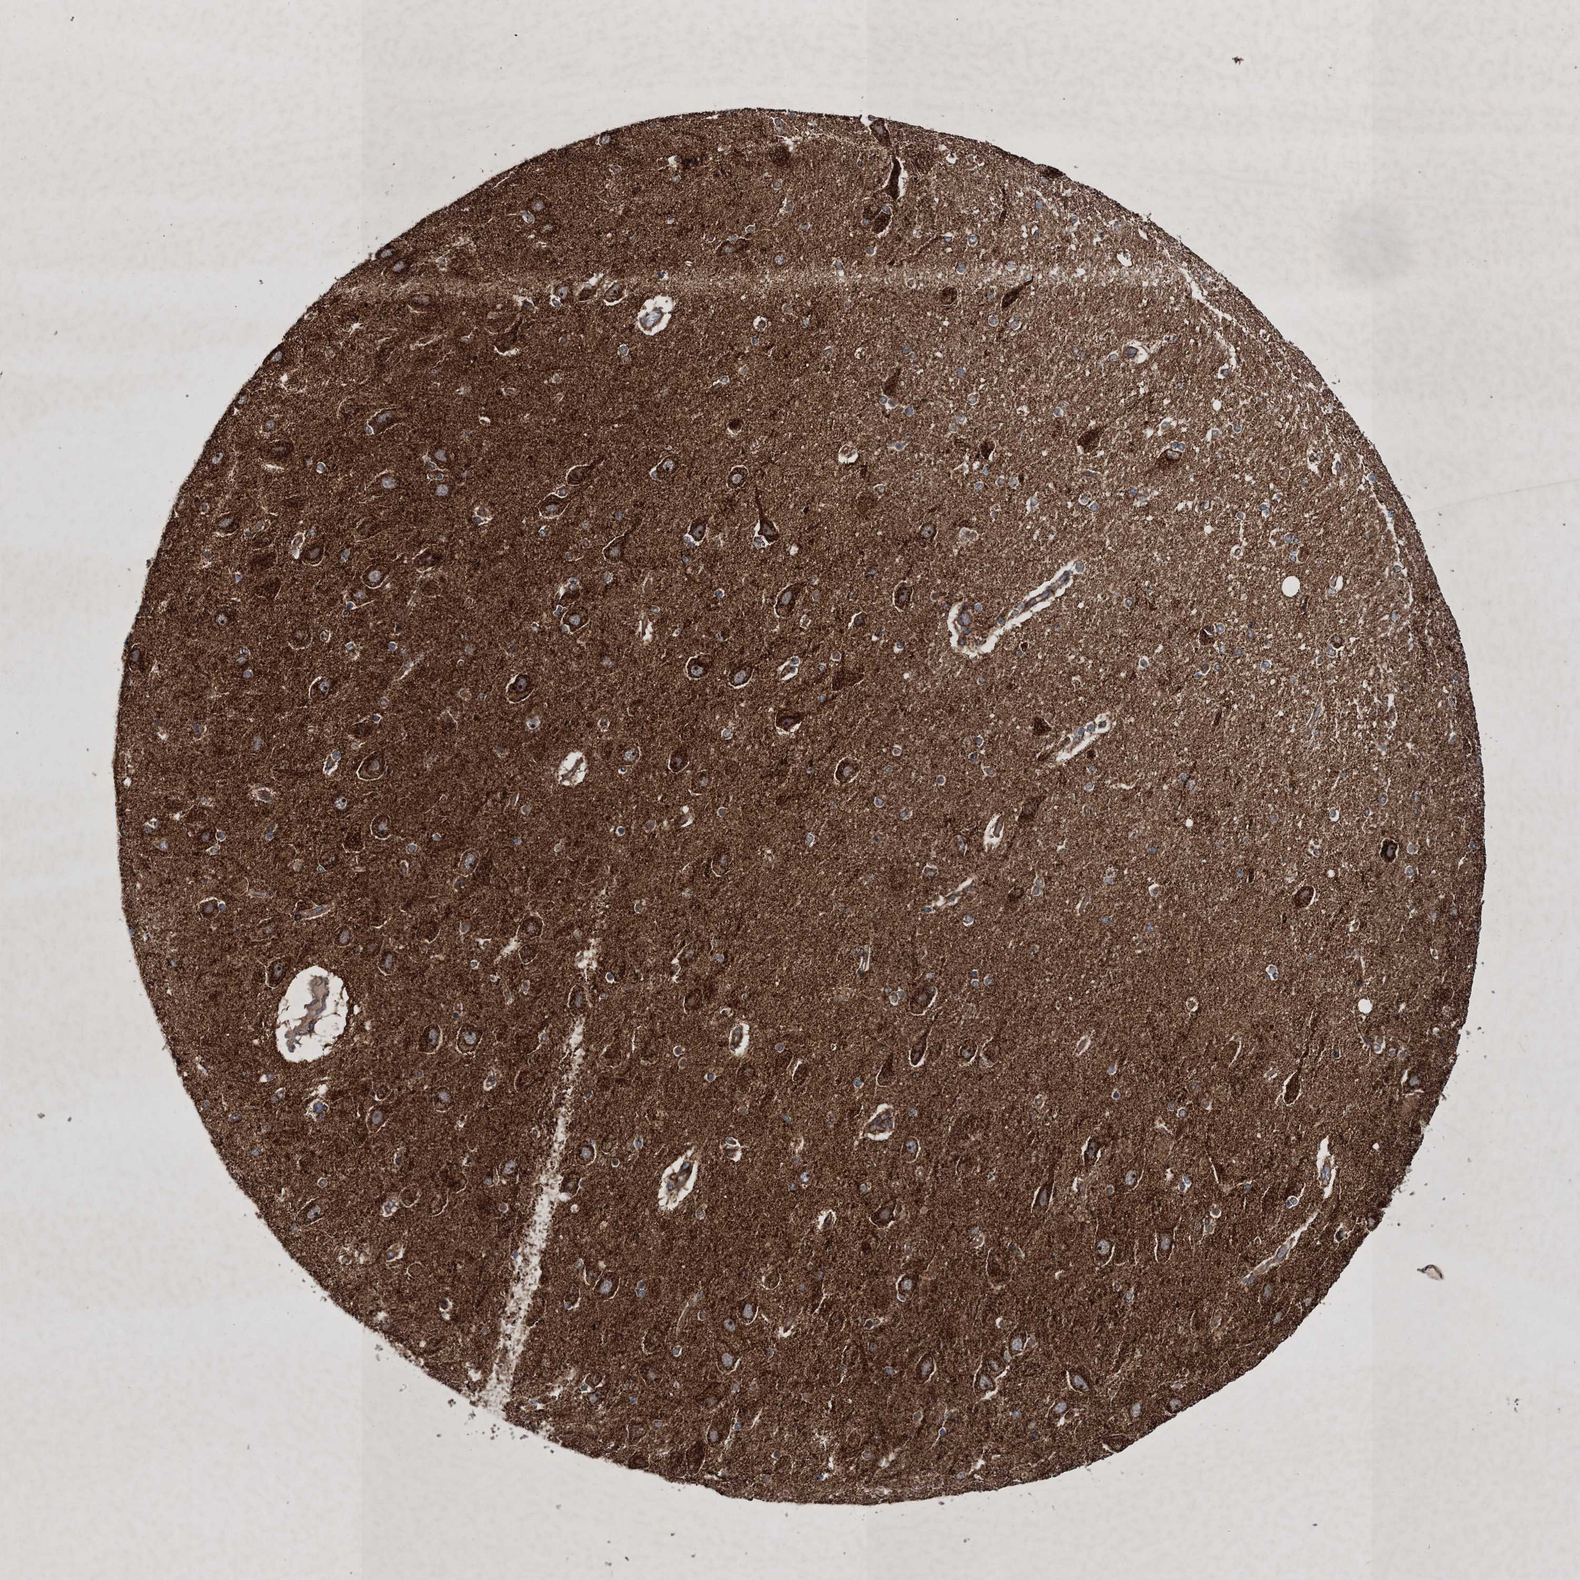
{"staining": {"intensity": "weak", "quantity": "<25%", "location": "cytoplasmic/membranous"}, "tissue": "hippocampus", "cell_type": "Glial cells", "image_type": "normal", "snomed": [{"axis": "morphology", "description": "Normal tissue, NOS"}, {"axis": "topography", "description": "Hippocampus"}], "caption": "This is an immunohistochemistry micrograph of normal hippocampus. There is no expression in glial cells.", "gene": "SCRN3", "patient": {"sex": "female", "age": 54}}